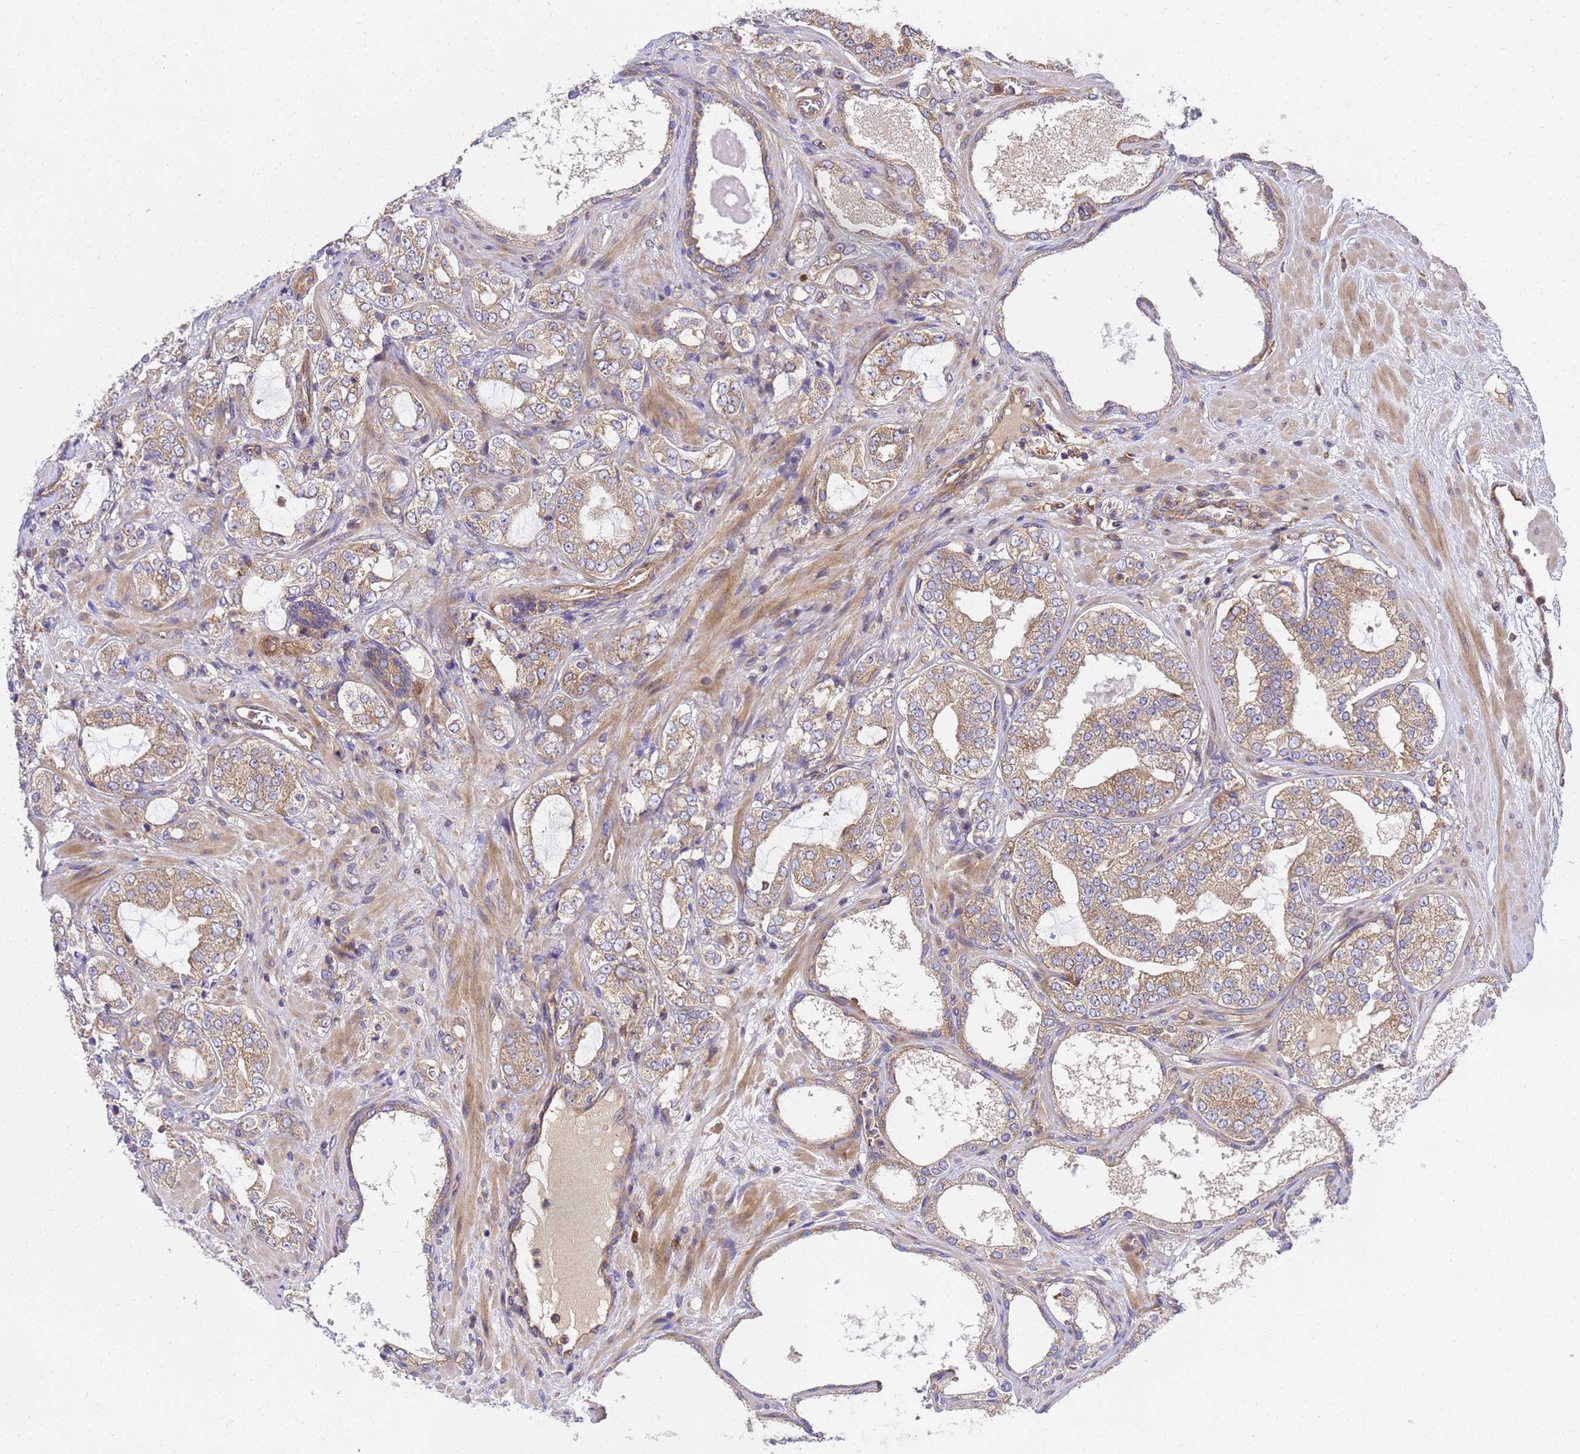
{"staining": {"intensity": "weak", "quantity": ">75%", "location": "cytoplasmic/membranous"}, "tissue": "prostate cancer", "cell_type": "Tumor cells", "image_type": "cancer", "snomed": [{"axis": "morphology", "description": "Adenocarcinoma, High grade"}, {"axis": "topography", "description": "Prostate"}], "caption": "Immunohistochemistry of human prostate cancer displays low levels of weak cytoplasmic/membranous expression in approximately >75% of tumor cells. (DAB IHC with brightfield microscopy, high magnification).", "gene": "BECN1", "patient": {"sex": "male", "age": 64}}